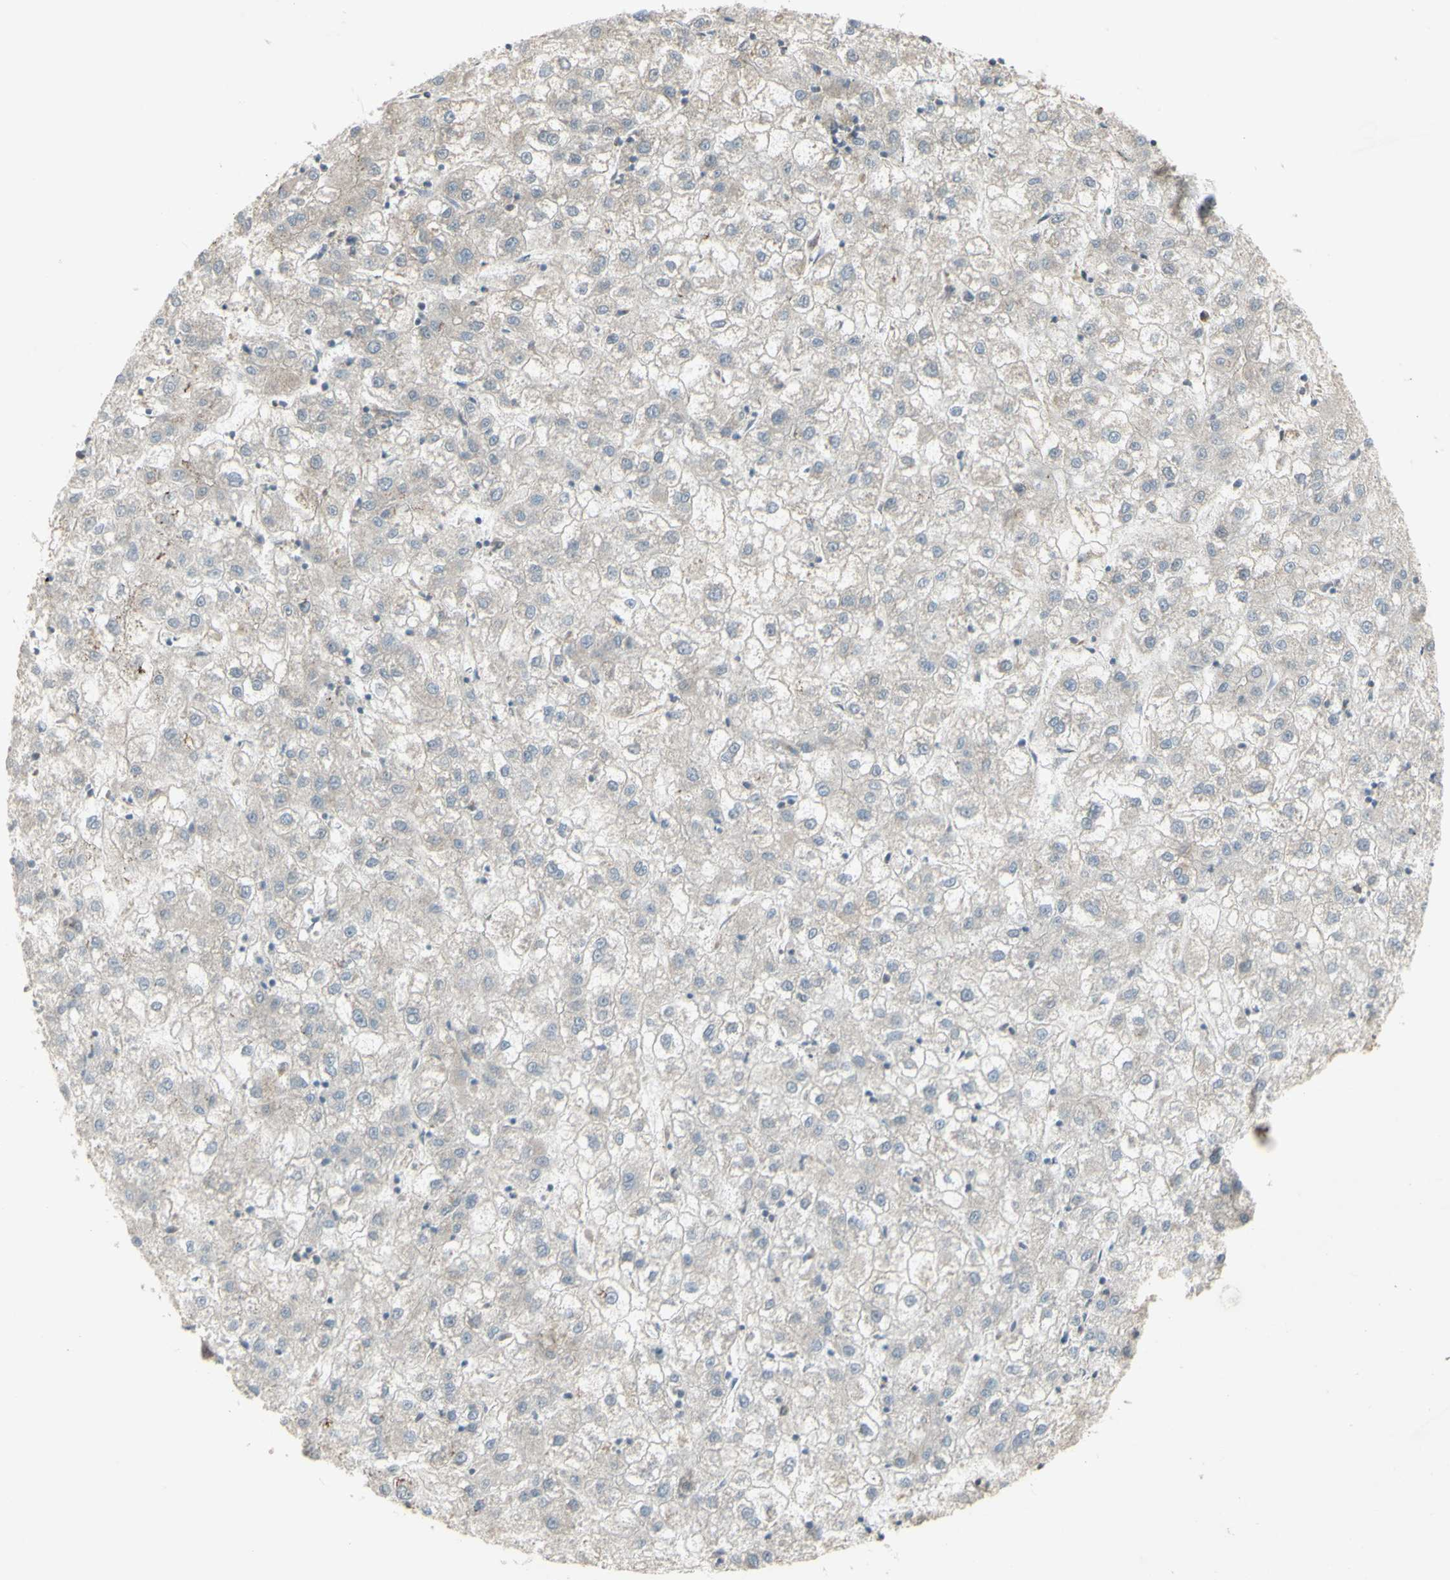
{"staining": {"intensity": "negative", "quantity": "none", "location": "none"}, "tissue": "liver cancer", "cell_type": "Tumor cells", "image_type": "cancer", "snomed": [{"axis": "morphology", "description": "Carcinoma, Hepatocellular, NOS"}, {"axis": "topography", "description": "Liver"}], "caption": "This photomicrograph is of hepatocellular carcinoma (liver) stained with immunohistochemistry to label a protein in brown with the nuclei are counter-stained blue. There is no staining in tumor cells. (DAB IHC visualized using brightfield microscopy, high magnification).", "gene": "FXYD3", "patient": {"sex": "male", "age": 72}}